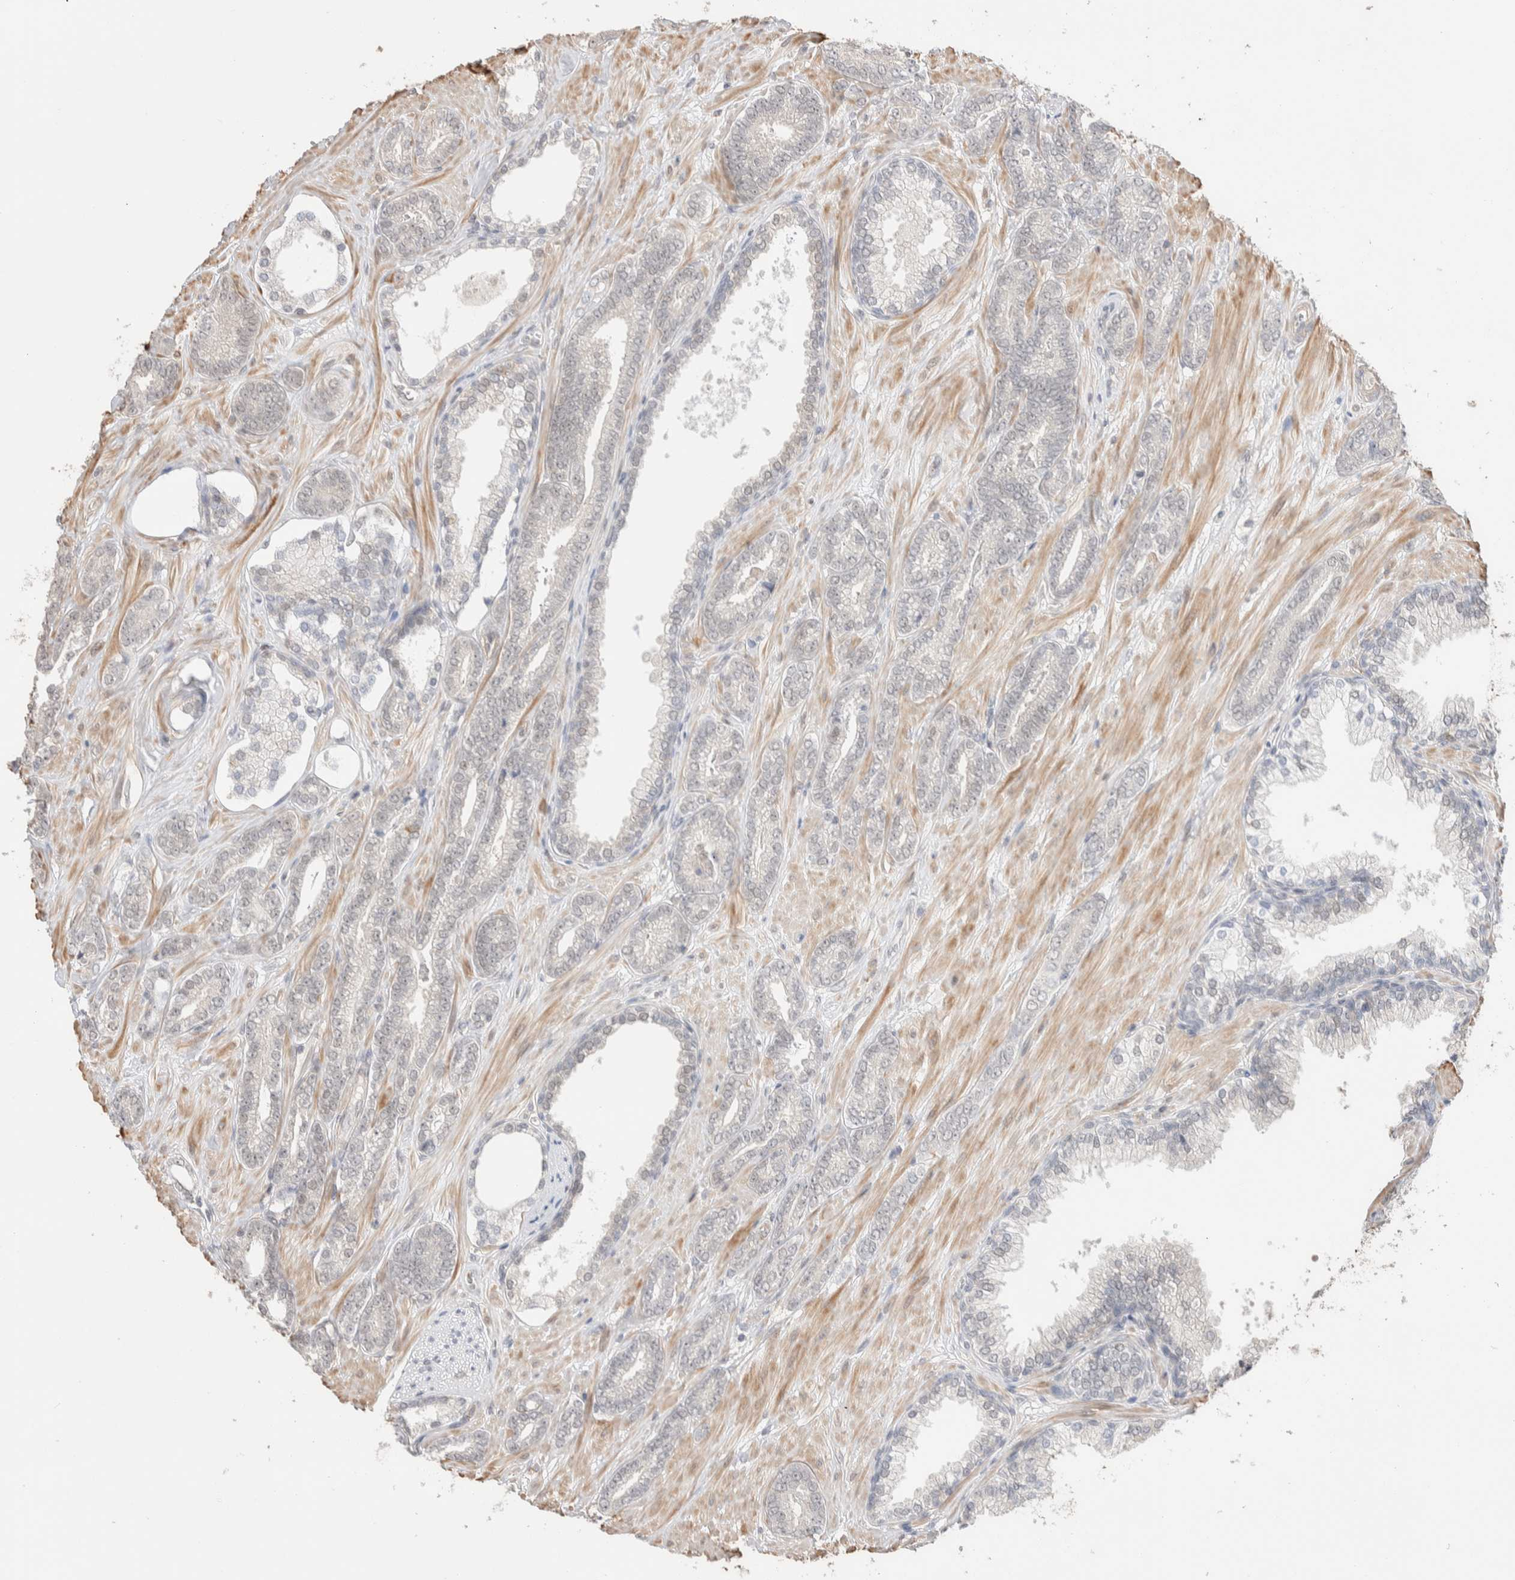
{"staining": {"intensity": "negative", "quantity": "none", "location": "none"}, "tissue": "prostate cancer", "cell_type": "Tumor cells", "image_type": "cancer", "snomed": [{"axis": "morphology", "description": "Adenocarcinoma, Low grade"}, {"axis": "topography", "description": "Prostate"}], "caption": "This is a image of IHC staining of prostate low-grade adenocarcinoma, which shows no positivity in tumor cells.", "gene": "ZNF704", "patient": {"sex": "male", "age": 71}}